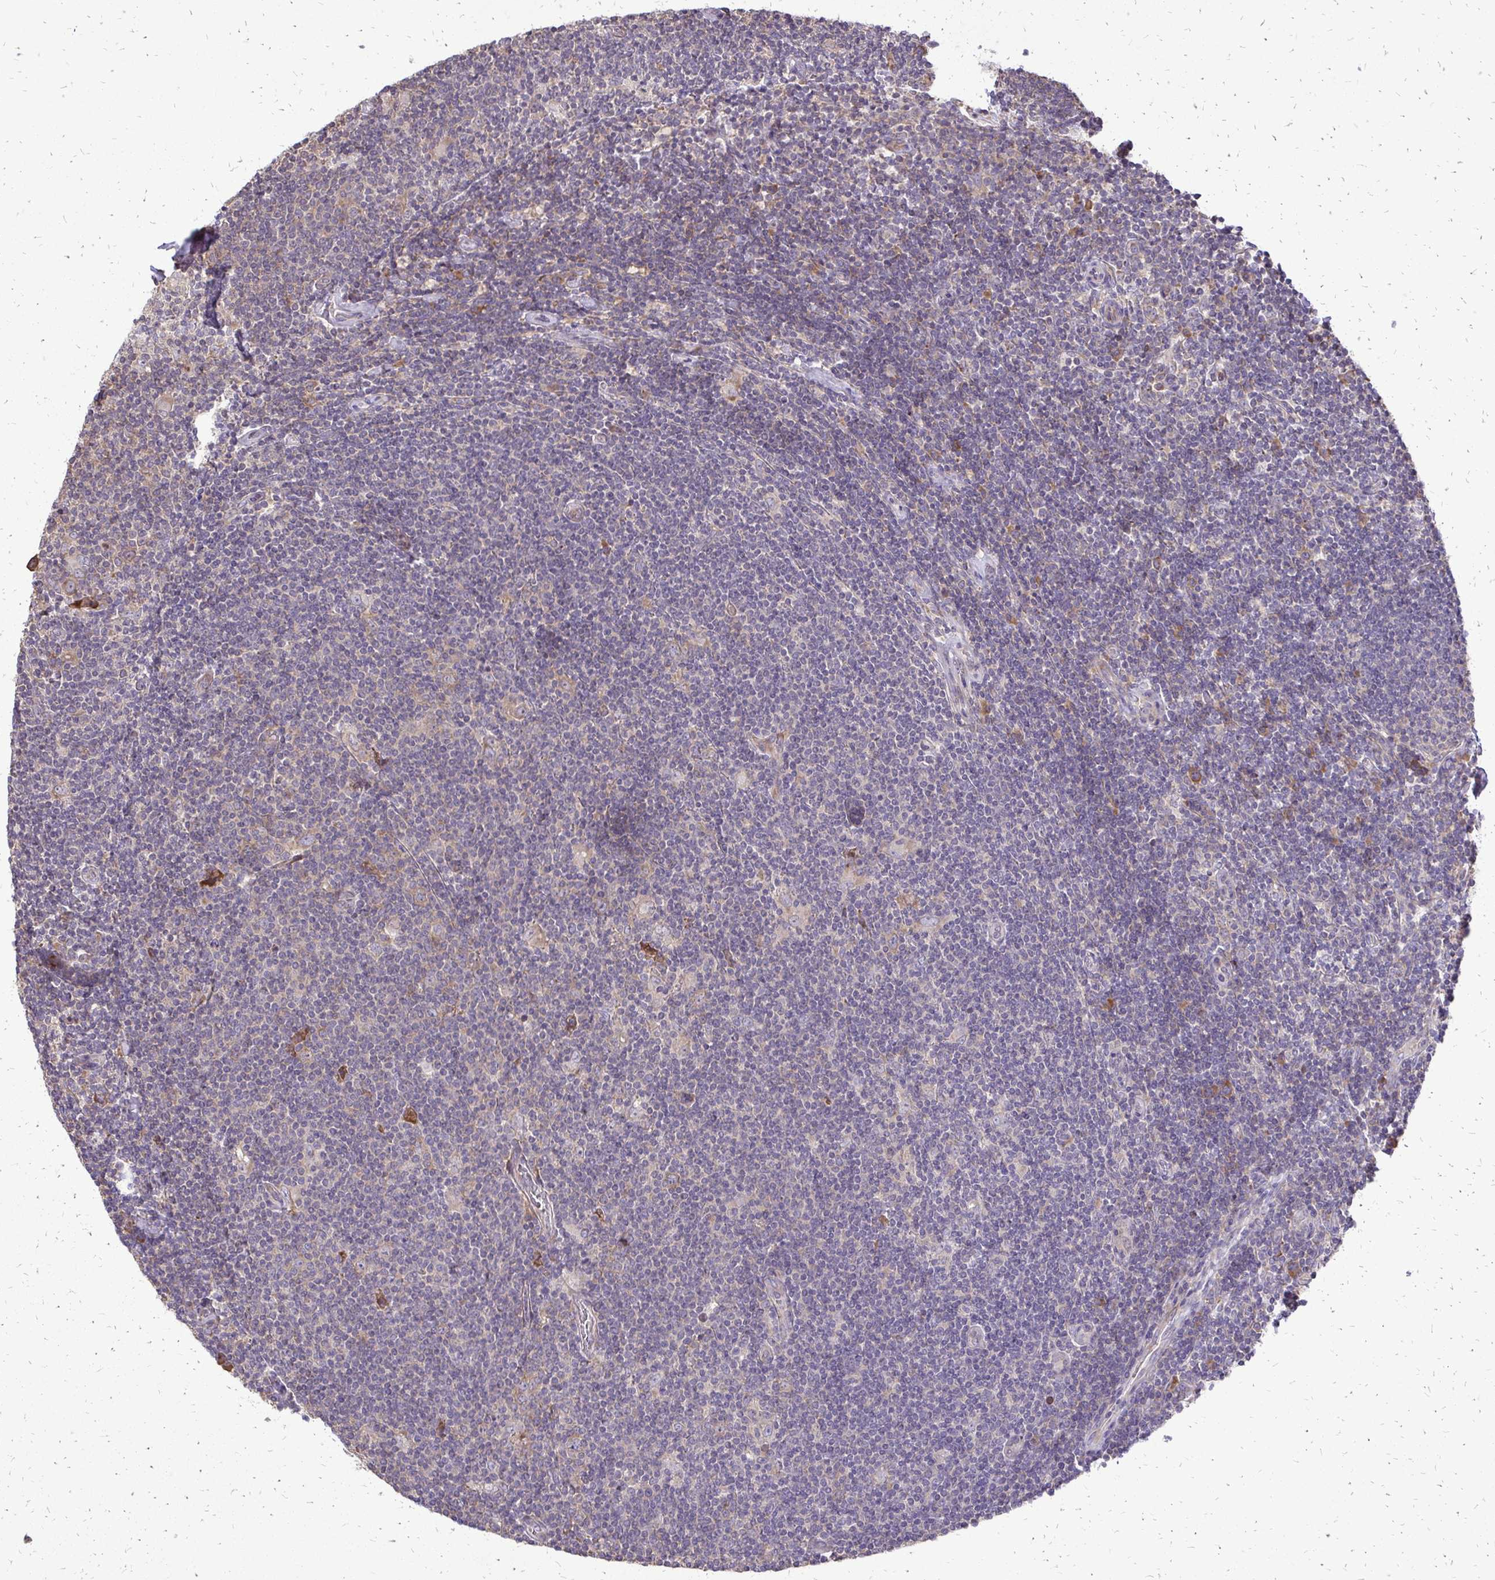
{"staining": {"intensity": "negative", "quantity": "none", "location": "none"}, "tissue": "lymphoma", "cell_type": "Tumor cells", "image_type": "cancer", "snomed": [{"axis": "morphology", "description": "Hodgkin's disease, NOS"}, {"axis": "topography", "description": "Lymph node"}], "caption": "DAB (3,3'-diaminobenzidine) immunohistochemical staining of human lymphoma exhibits no significant staining in tumor cells.", "gene": "RPS3", "patient": {"sex": "male", "age": 40}}